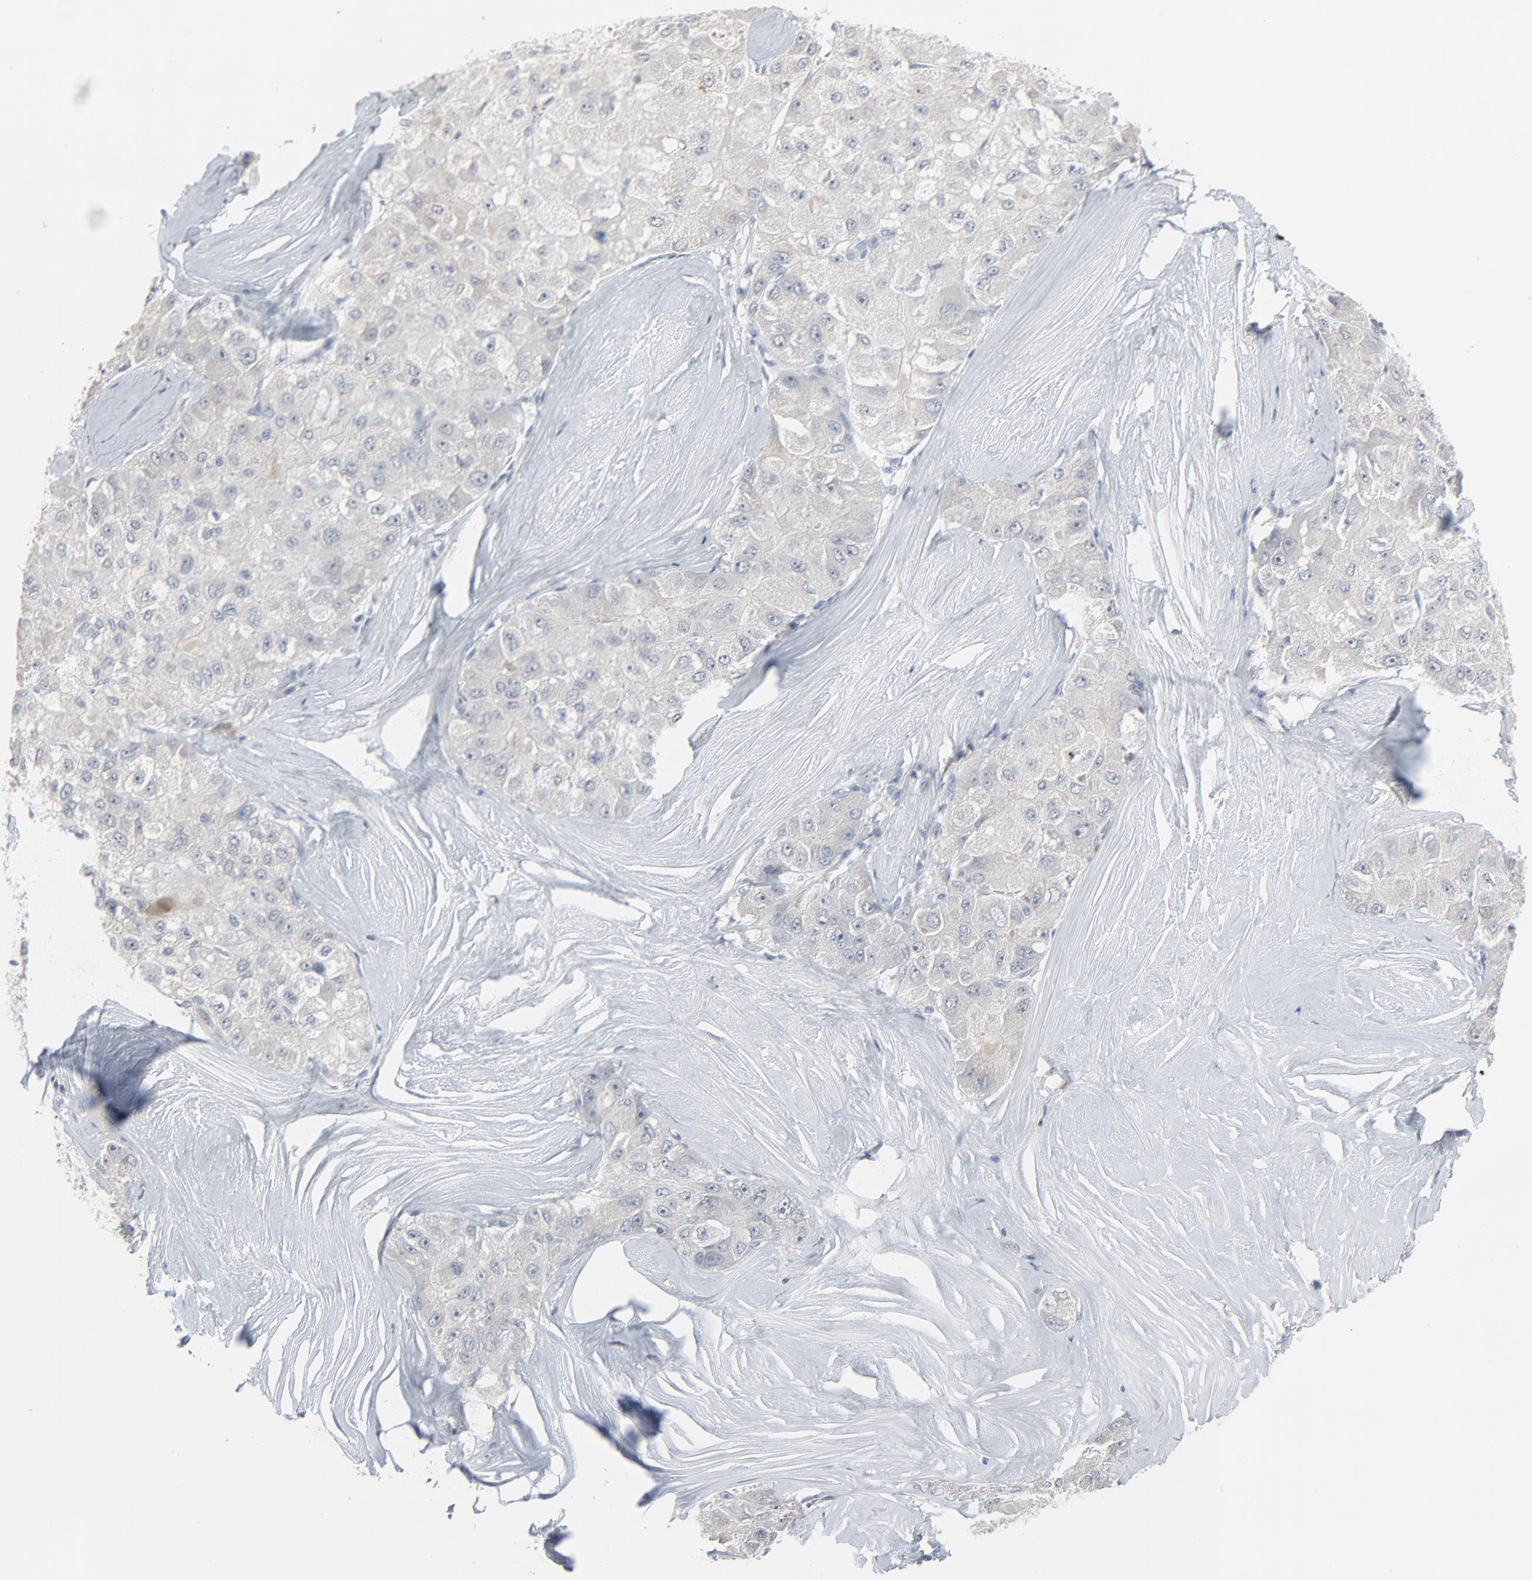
{"staining": {"intensity": "weak", "quantity": "<25%", "location": "cytoplasmic/membranous"}, "tissue": "liver cancer", "cell_type": "Tumor cells", "image_type": "cancer", "snomed": [{"axis": "morphology", "description": "Carcinoma, Hepatocellular, NOS"}, {"axis": "topography", "description": "Liver"}], "caption": "A high-resolution photomicrograph shows immunohistochemistry staining of liver cancer (hepatocellular carcinoma), which demonstrates no significant expression in tumor cells.", "gene": "SAGE1", "patient": {"sex": "male", "age": 80}}